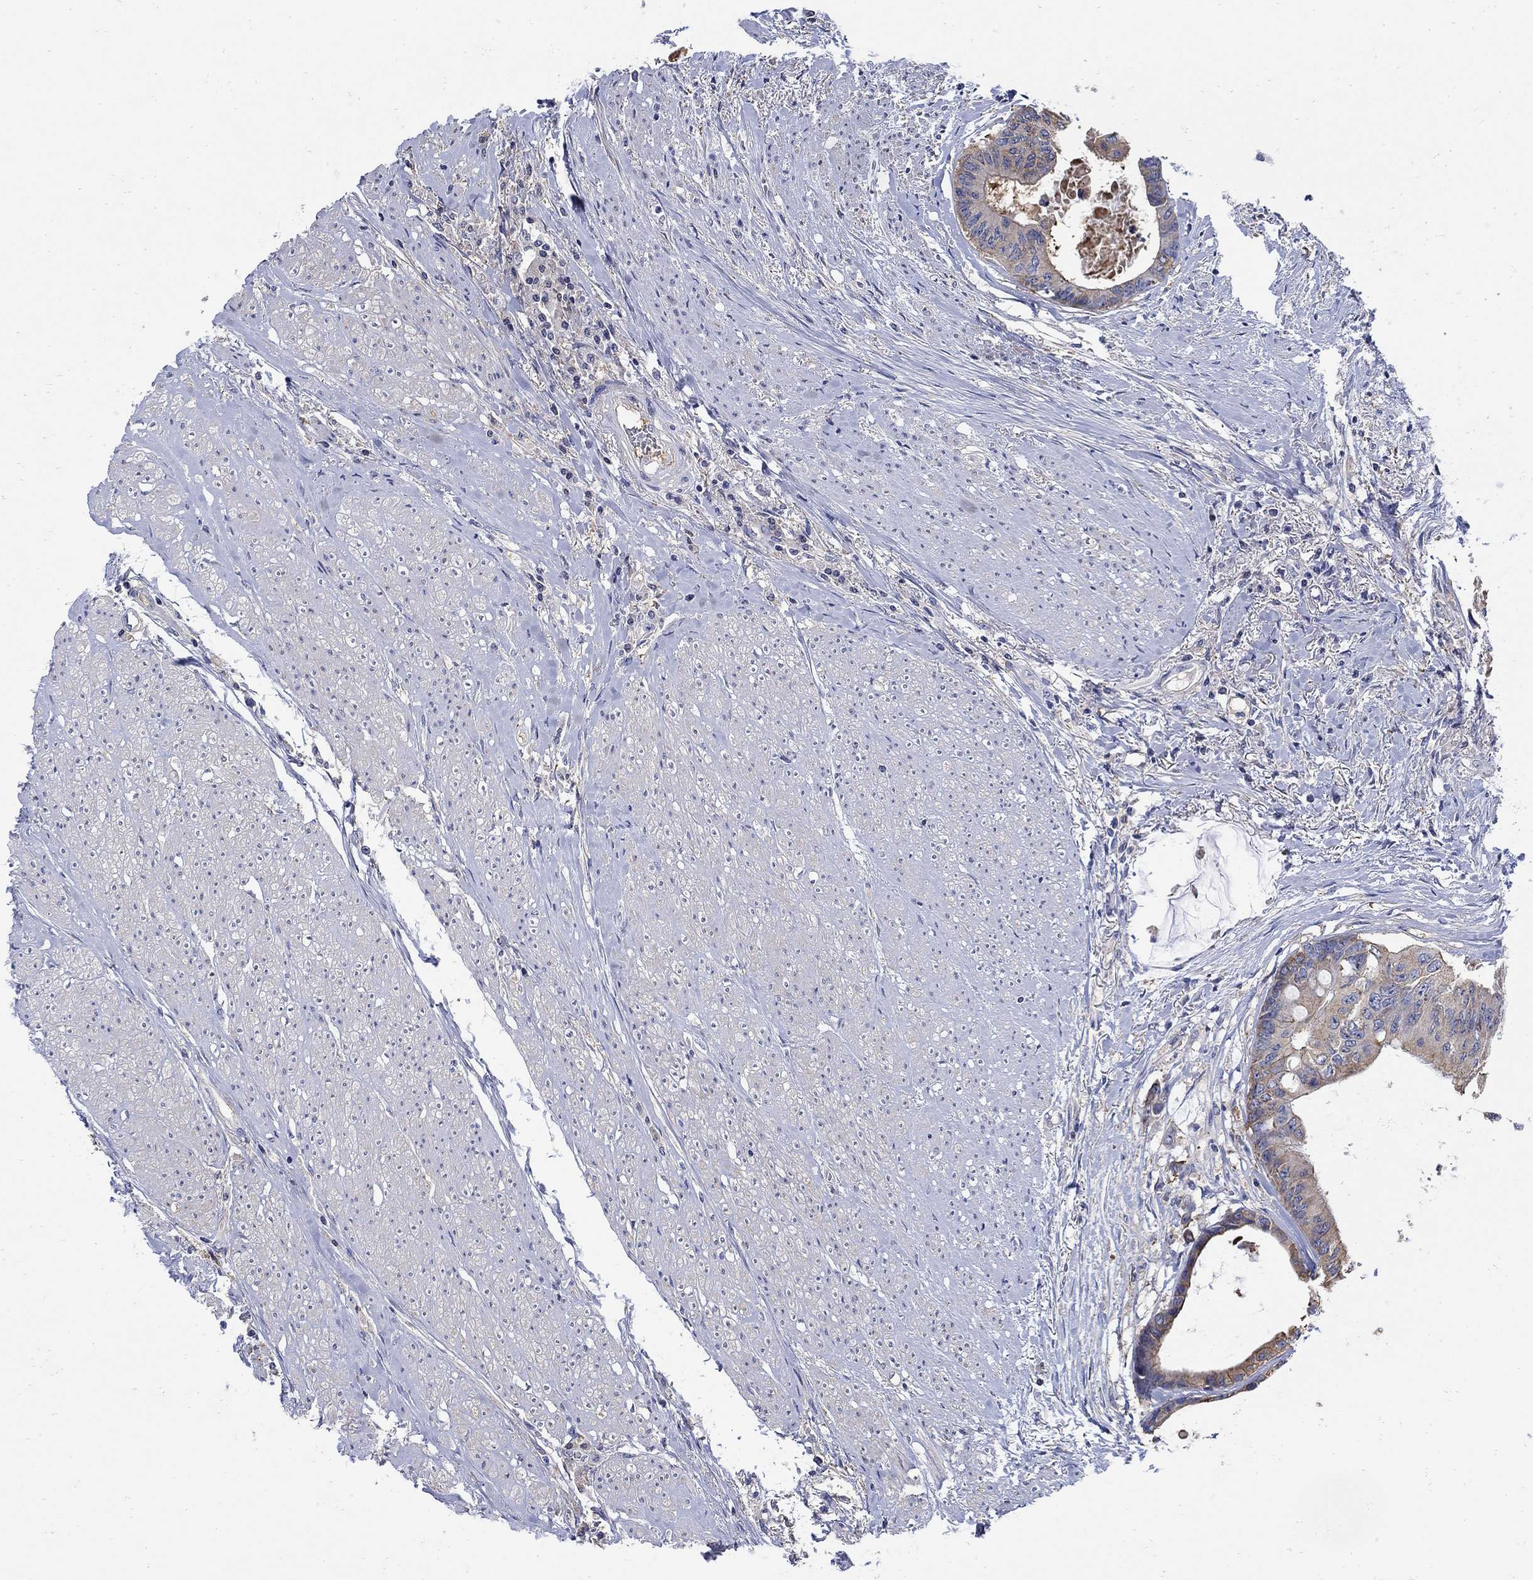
{"staining": {"intensity": "weak", "quantity": "<25%", "location": "cytoplasmic/membranous"}, "tissue": "colorectal cancer", "cell_type": "Tumor cells", "image_type": "cancer", "snomed": [{"axis": "morphology", "description": "Adenocarcinoma, NOS"}, {"axis": "topography", "description": "Rectum"}], "caption": "The immunohistochemistry (IHC) micrograph has no significant staining in tumor cells of colorectal cancer (adenocarcinoma) tissue.", "gene": "TEKT3", "patient": {"sex": "male", "age": 59}}